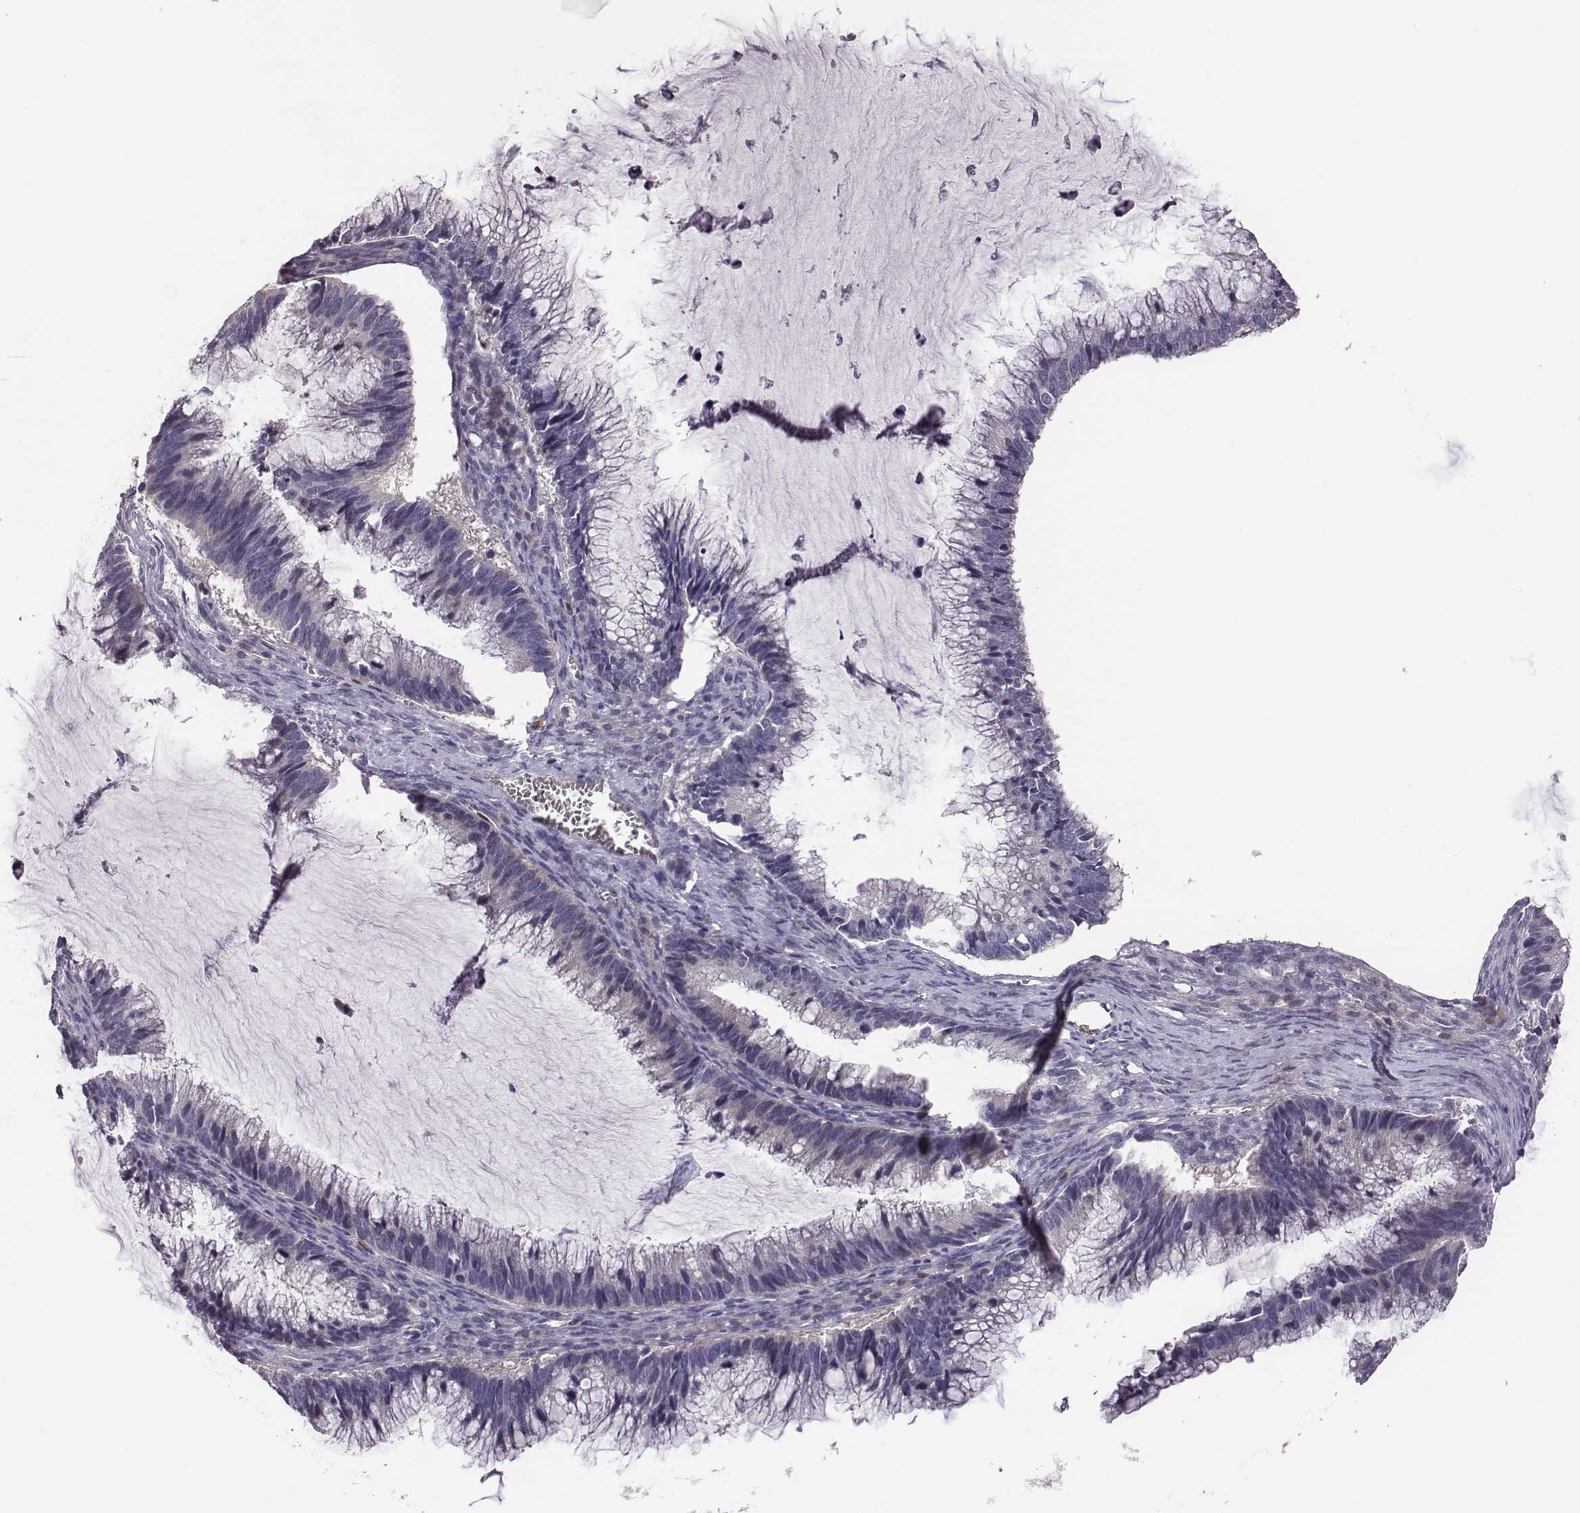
{"staining": {"intensity": "negative", "quantity": "none", "location": "none"}, "tissue": "ovarian cancer", "cell_type": "Tumor cells", "image_type": "cancer", "snomed": [{"axis": "morphology", "description": "Cystadenocarcinoma, mucinous, NOS"}, {"axis": "topography", "description": "Ovary"}], "caption": "This micrograph is of ovarian cancer stained with immunohistochemistry (IHC) to label a protein in brown with the nuclei are counter-stained blue. There is no staining in tumor cells. The staining was performed using DAB to visualize the protein expression in brown, while the nuclei were stained in blue with hematoxylin (Magnification: 20x).", "gene": "KMO", "patient": {"sex": "female", "age": 38}}